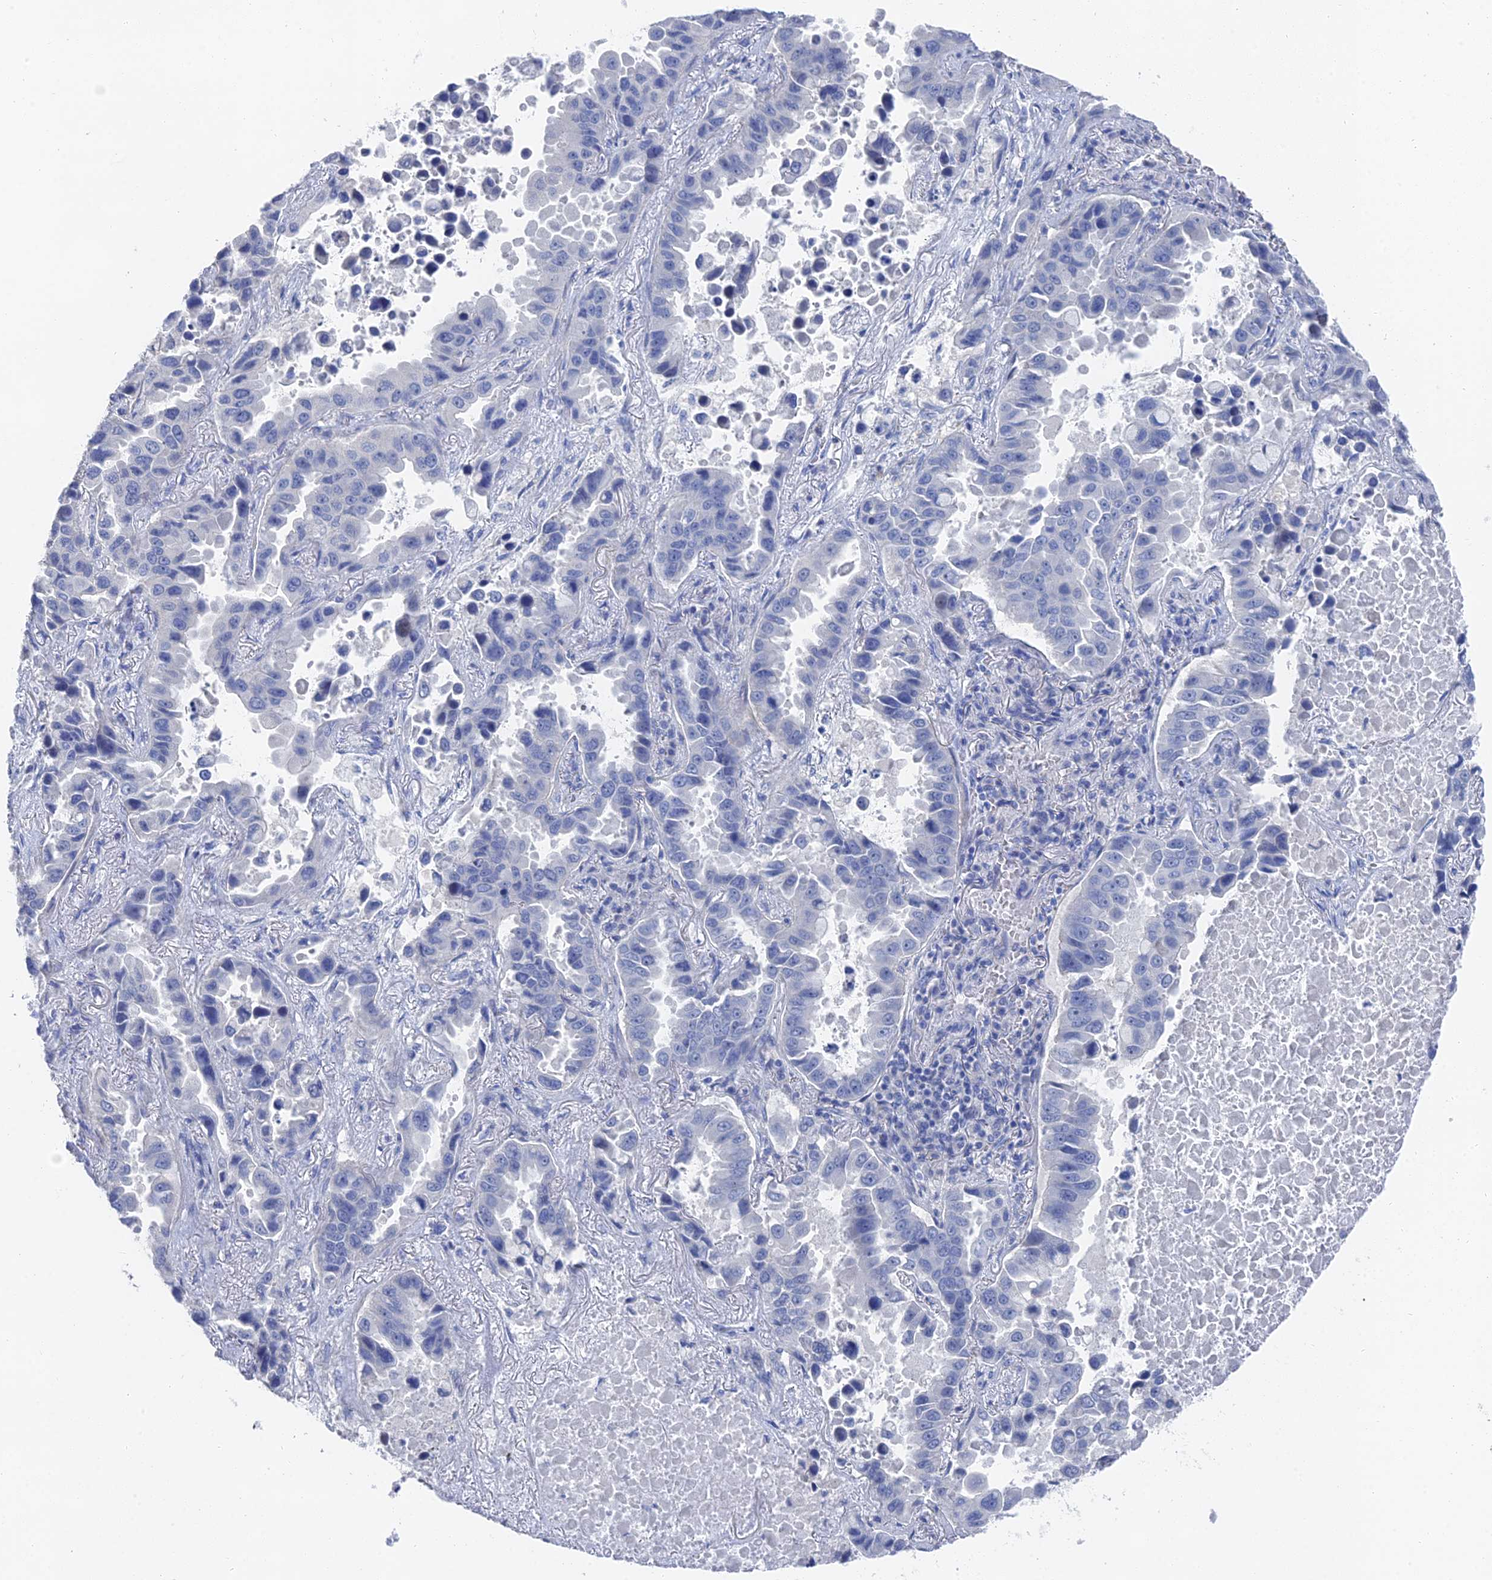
{"staining": {"intensity": "negative", "quantity": "none", "location": "none"}, "tissue": "lung cancer", "cell_type": "Tumor cells", "image_type": "cancer", "snomed": [{"axis": "morphology", "description": "Adenocarcinoma, NOS"}, {"axis": "topography", "description": "Lung"}], "caption": "DAB (3,3'-diaminobenzidine) immunohistochemical staining of human lung cancer exhibits no significant staining in tumor cells.", "gene": "GFAP", "patient": {"sex": "male", "age": 64}}